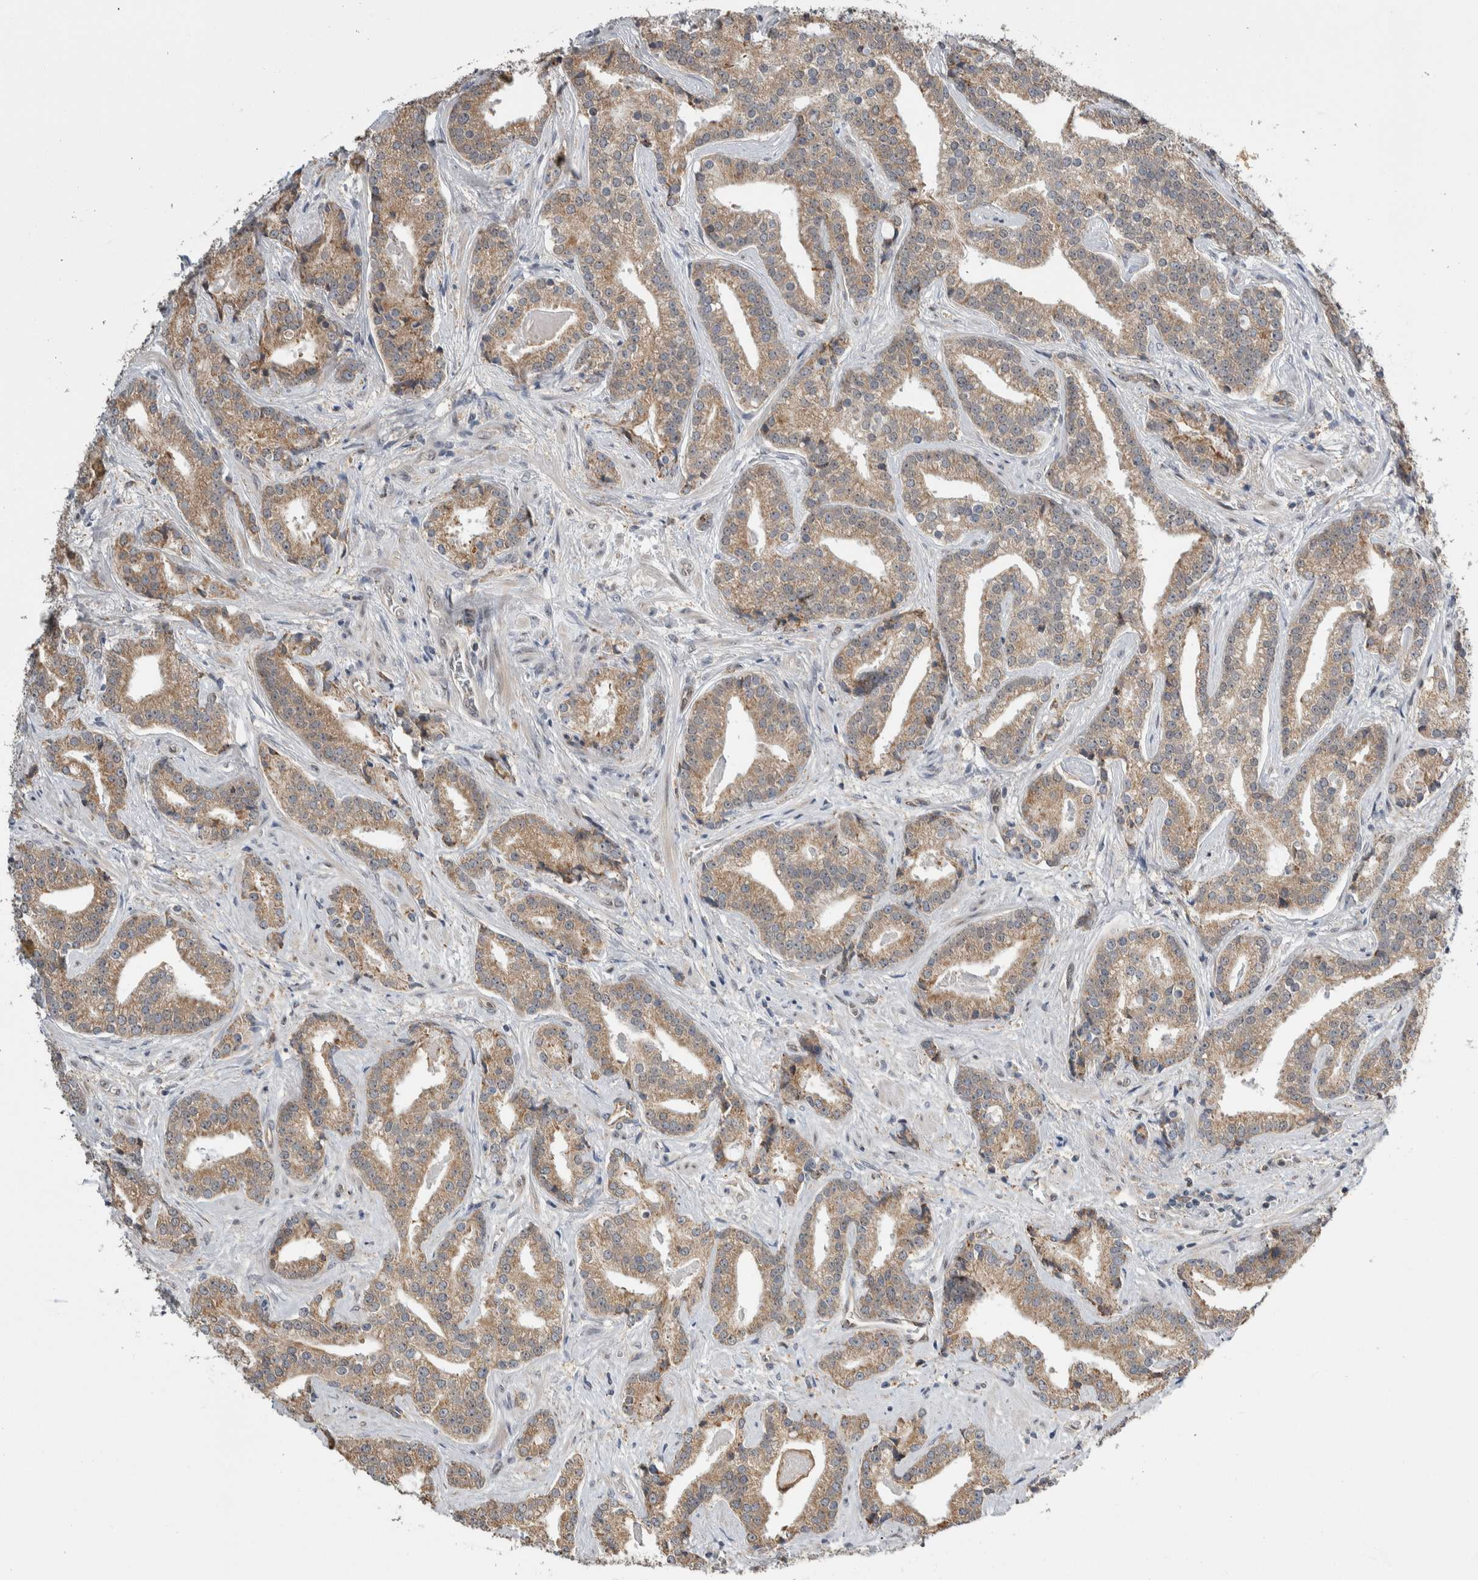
{"staining": {"intensity": "weak", "quantity": ">75%", "location": "cytoplasmic/membranous"}, "tissue": "prostate cancer", "cell_type": "Tumor cells", "image_type": "cancer", "snomed": [{"axis": "morphology", "description": "Adenocarcinoma, Low grade"}, {"axis": "topography", "description": "Prostate"}], "caption": "DAB (3,3'-diaminobenzidine) immunohistochemical staining of human prostate cancer (low-grade adenocarcinoma) shows weak cytoplasmic/membranous protein positivity in about >75% of tumor cells. (IHC, brightfield microscopy, high magnification).", "gene": "PRDM4", "patient": {"sex": "male", "age": 67}}